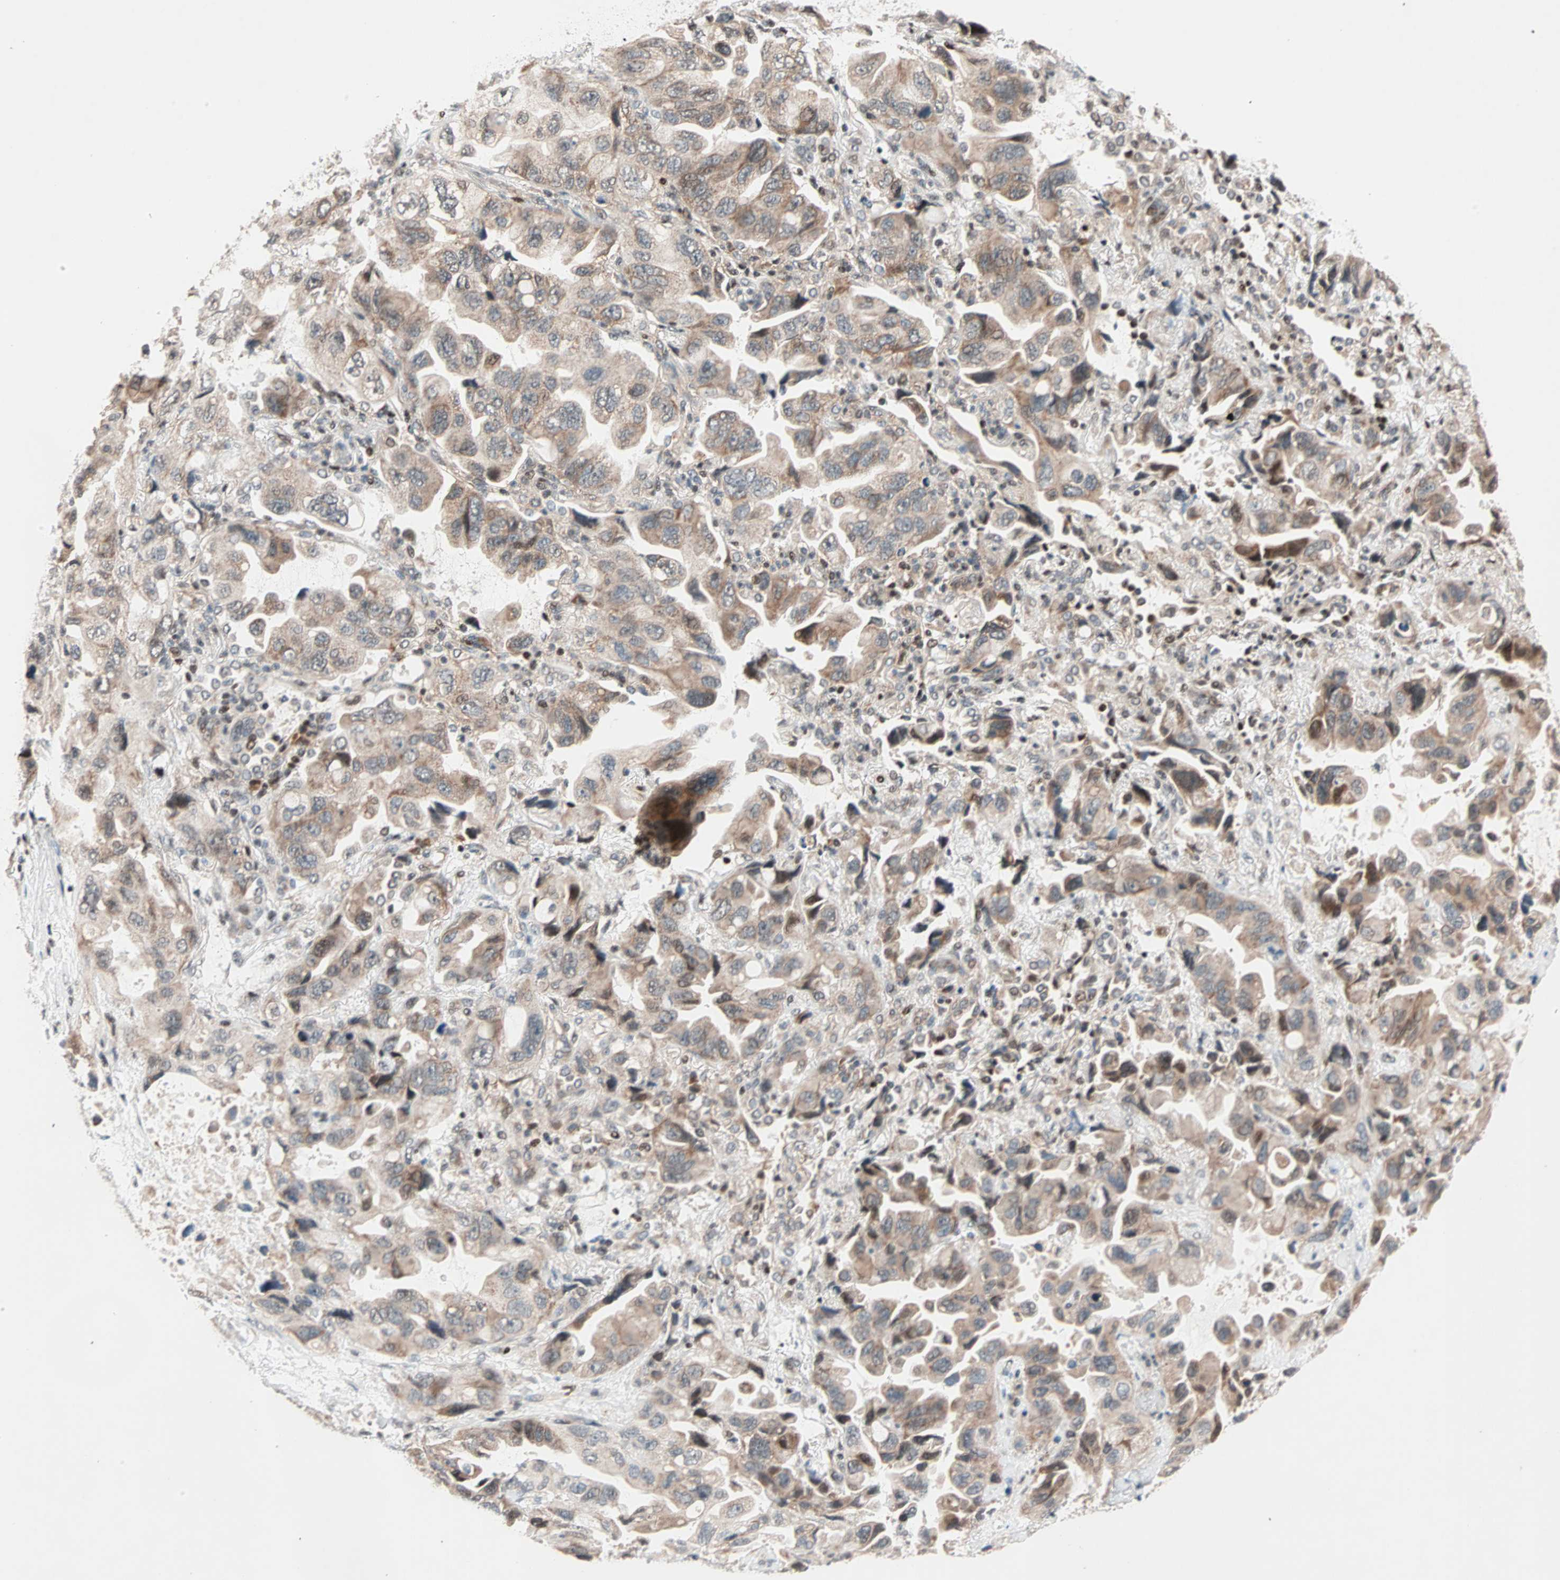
{"staining": {"intensity": "moderate", "quantity": ">75%", "location": "cytoplasmic/membranous"}, "tissue": "lung cancer", "cell_type": "Tumor cells", "image_type": "cancer", "snomed": [{"axis": "morphology", "description": "Squamous cell carcinoma, NOS"}, {"axis": "topography", "description": "Lung"}], "caption": "A photomicrograph of human squamous cell carcinoma (lung) stained for a protein displays moderate cytoplasmic/membranous brown staining in tumor cells. (Brightfield microscopy of DAB IHC at high magnification).", "gene": "HECW1", "patient": {"sex": "female", "age": 73}}